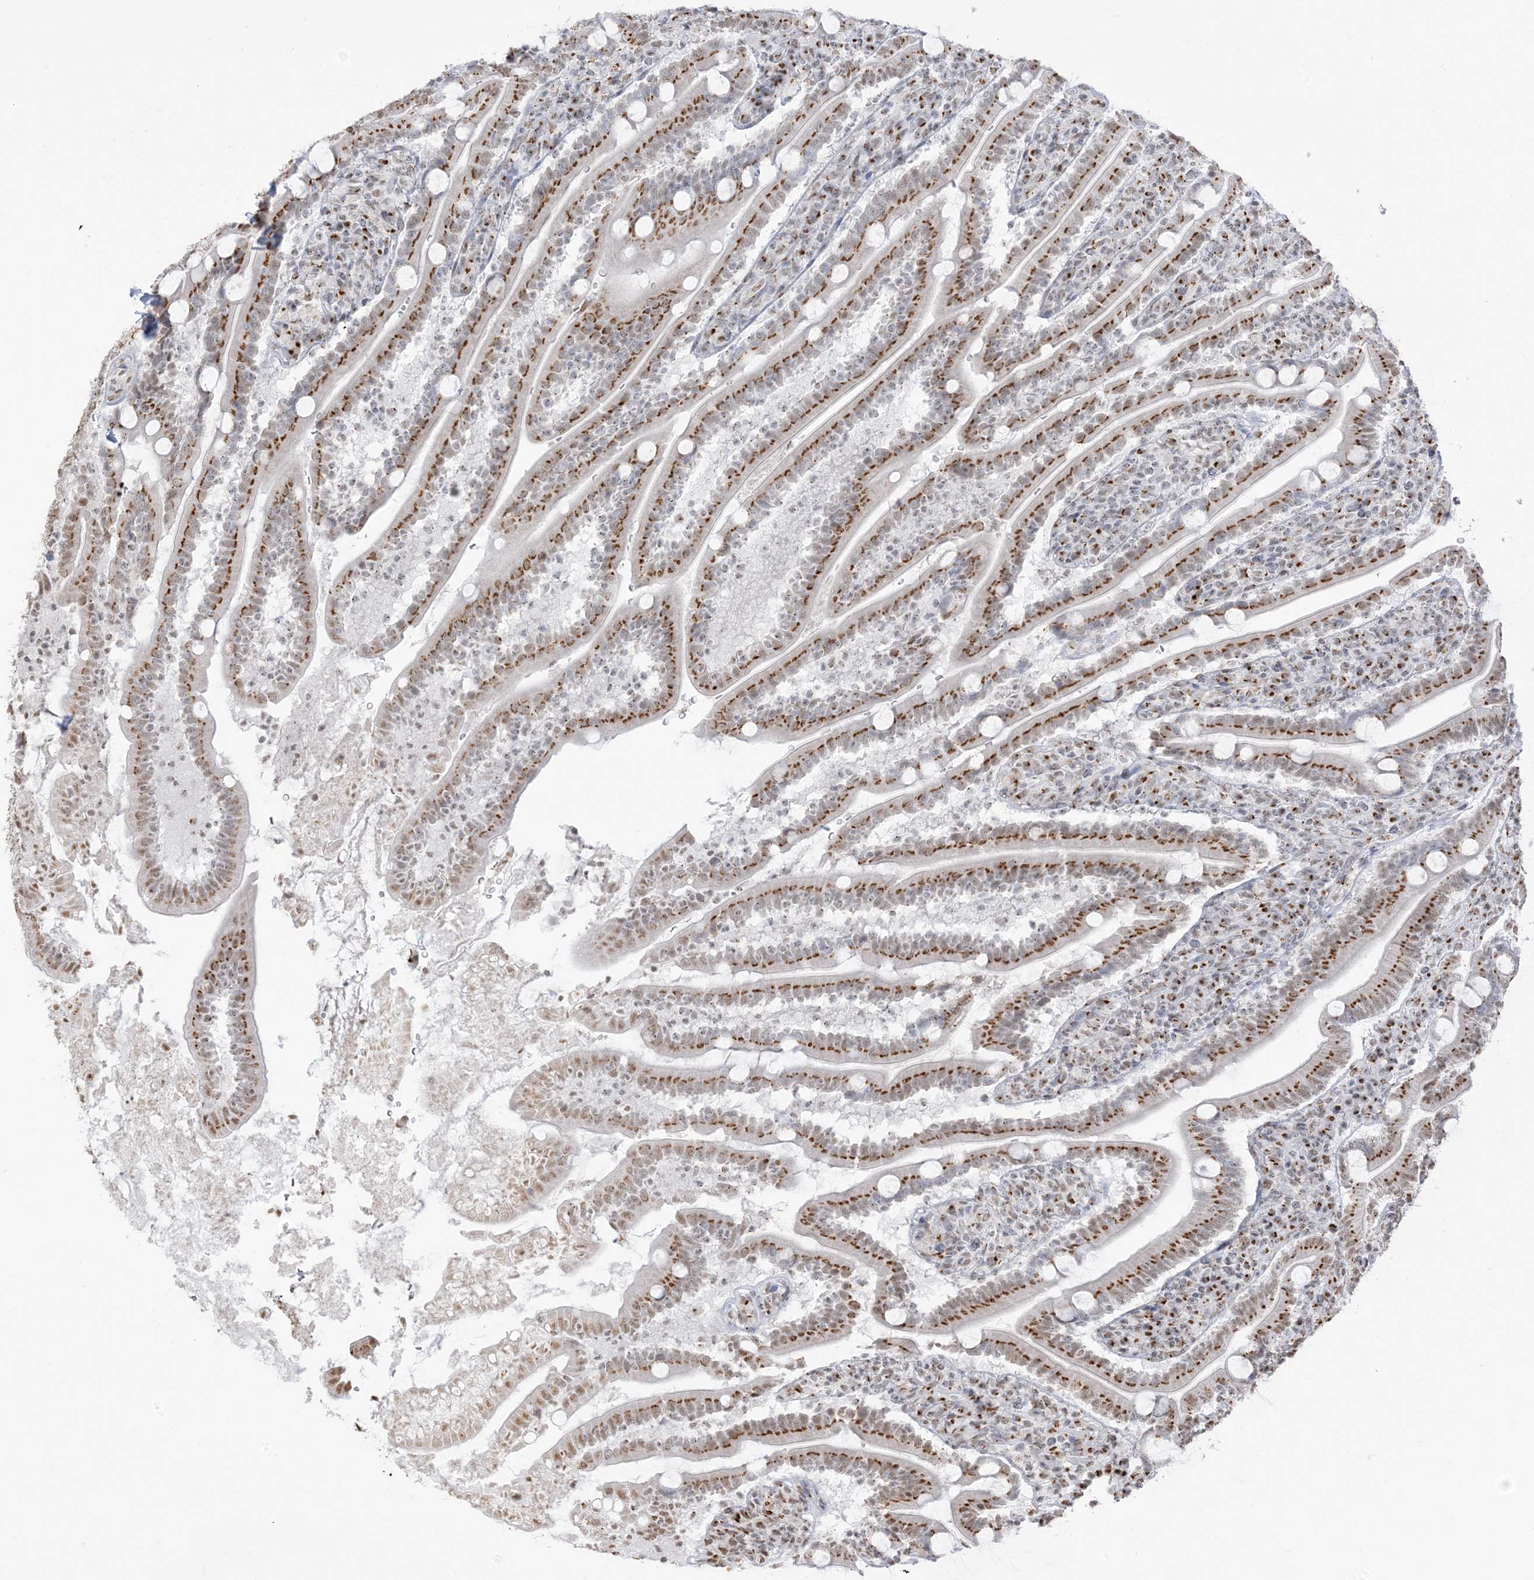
{"staining": {"intensity": "strong", "quantity": ">75%", "location": "cytoplasmic/membranous,nuclear"}, "tissue": "duodenum", "cell_type": "Glandular cells", "image_type": "normal", "snomed": [{"axis": "morphology", "description": "Normal tissue, NOS"}, {"axis": "topography", "description": "Duodenum"}], "caption": "Immunohistochemical staining of unremarkable human duodenum shows strong cytoplasmic/membranous,nuclear protein positivity in approximately >75% of glandular cells. The protein of interest is shown in brown color, while the nuclei are stained blue.", "gene": "GPR107", "patient": {"sex": "male", "age": 35}}